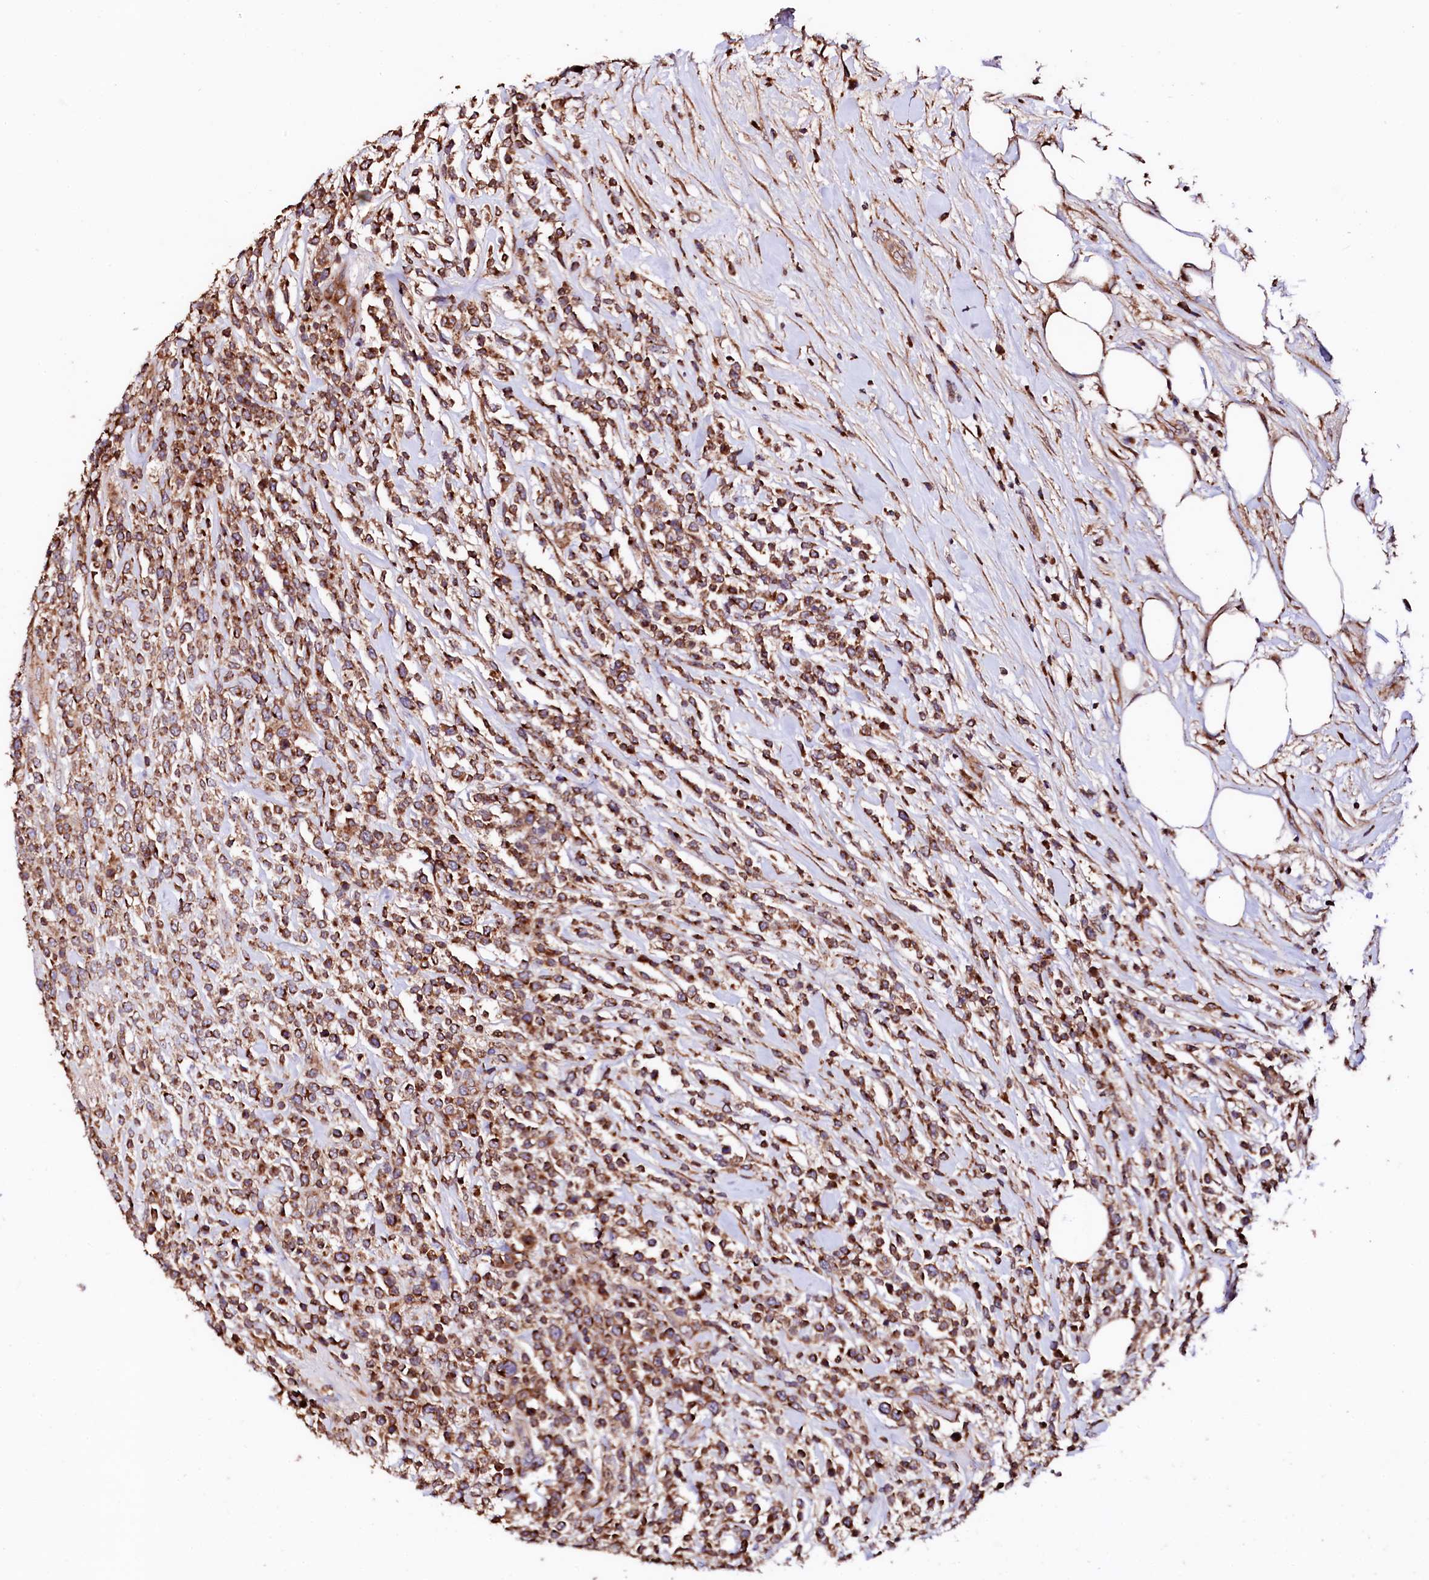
{"staining": {"intensity": "strong", "quantity": ">75%", "location": "cytoplasmic/membranous"}, "tissue": "lymphoma", "cell_type": "Tumor cells", "image_type": "cancer", "snomed": [{"axis": "morphology", "description": "Malignant lymphoma, non-Hodgkin's type, High grade"}, {"axis": "topography", "description": "Colon"}], "caption": "Immunohistochemical staining of human high-grade malignant lymphoma, non-Hodgkin's type exhibits high levels of strong cytoplasmic/membranous staining in about >75% of tumor cells. Nuclei are stained in blue.", "gene": "ST3GAL1", "patient": {"sex": "female", "age": 53}}